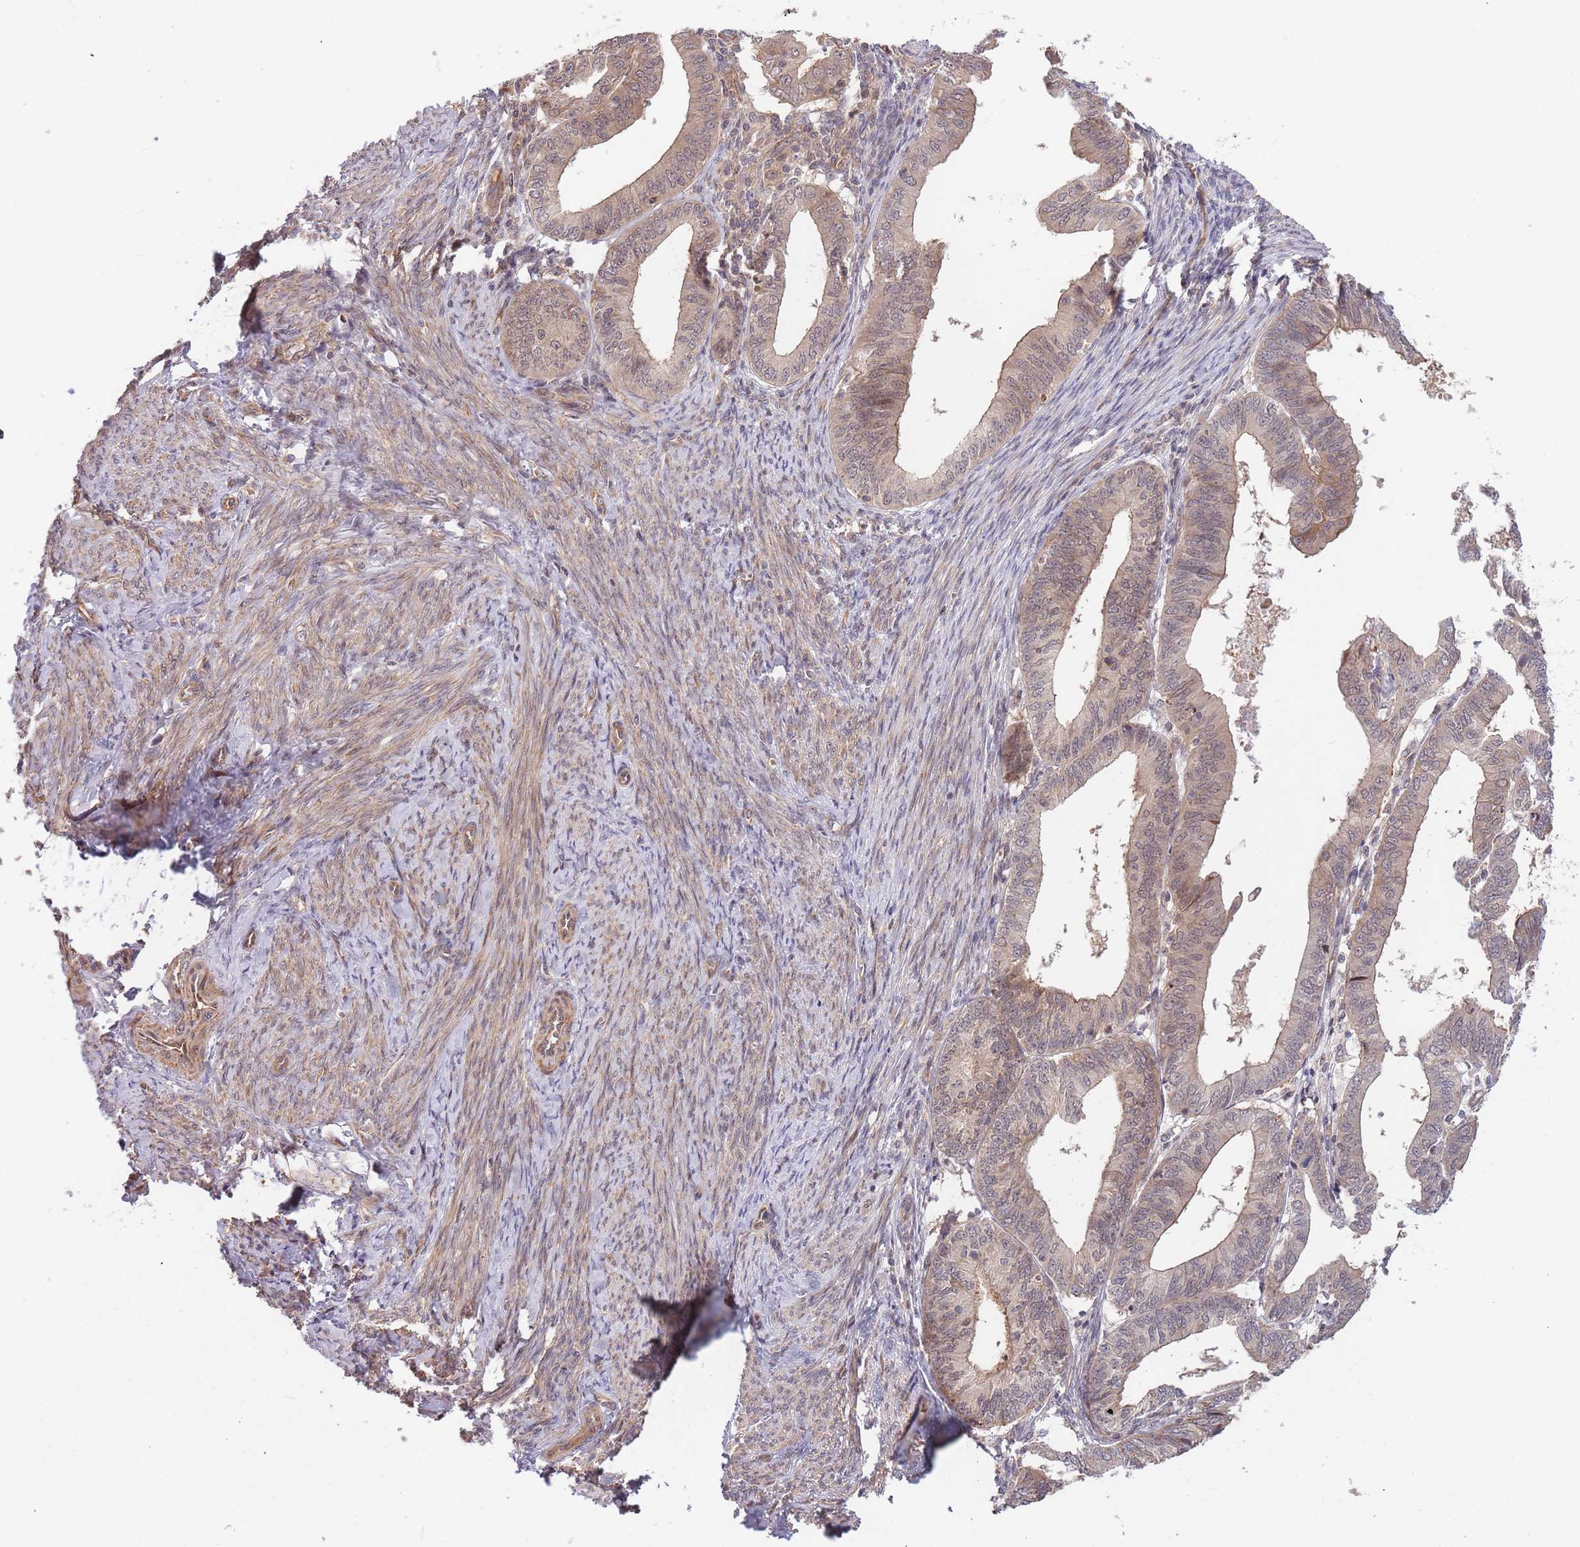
{"staining": {"intensity": "moderate", "quantity": "25%-75%", "location": "cytoplasmic/membranous"}, "tissue": "endometrial cancer", "cell_type": "Tumor cells", "image_type": "cancer", "snomed": [{"axis": "morphology", "description": "Adenocarcinoma, NOS"}, {"axis": "topography", "description": "Endometrium"}], "caption": "Immunohistochemistry (IHC) of adenocarcinoma (endometrial) demonstrates medium levels of moderate cytoplasmic/membranous expression in approximately 25%-75% of tumor cells.", "gene": "HAUS3", "patient": {"sex": "female", "age": 56}}